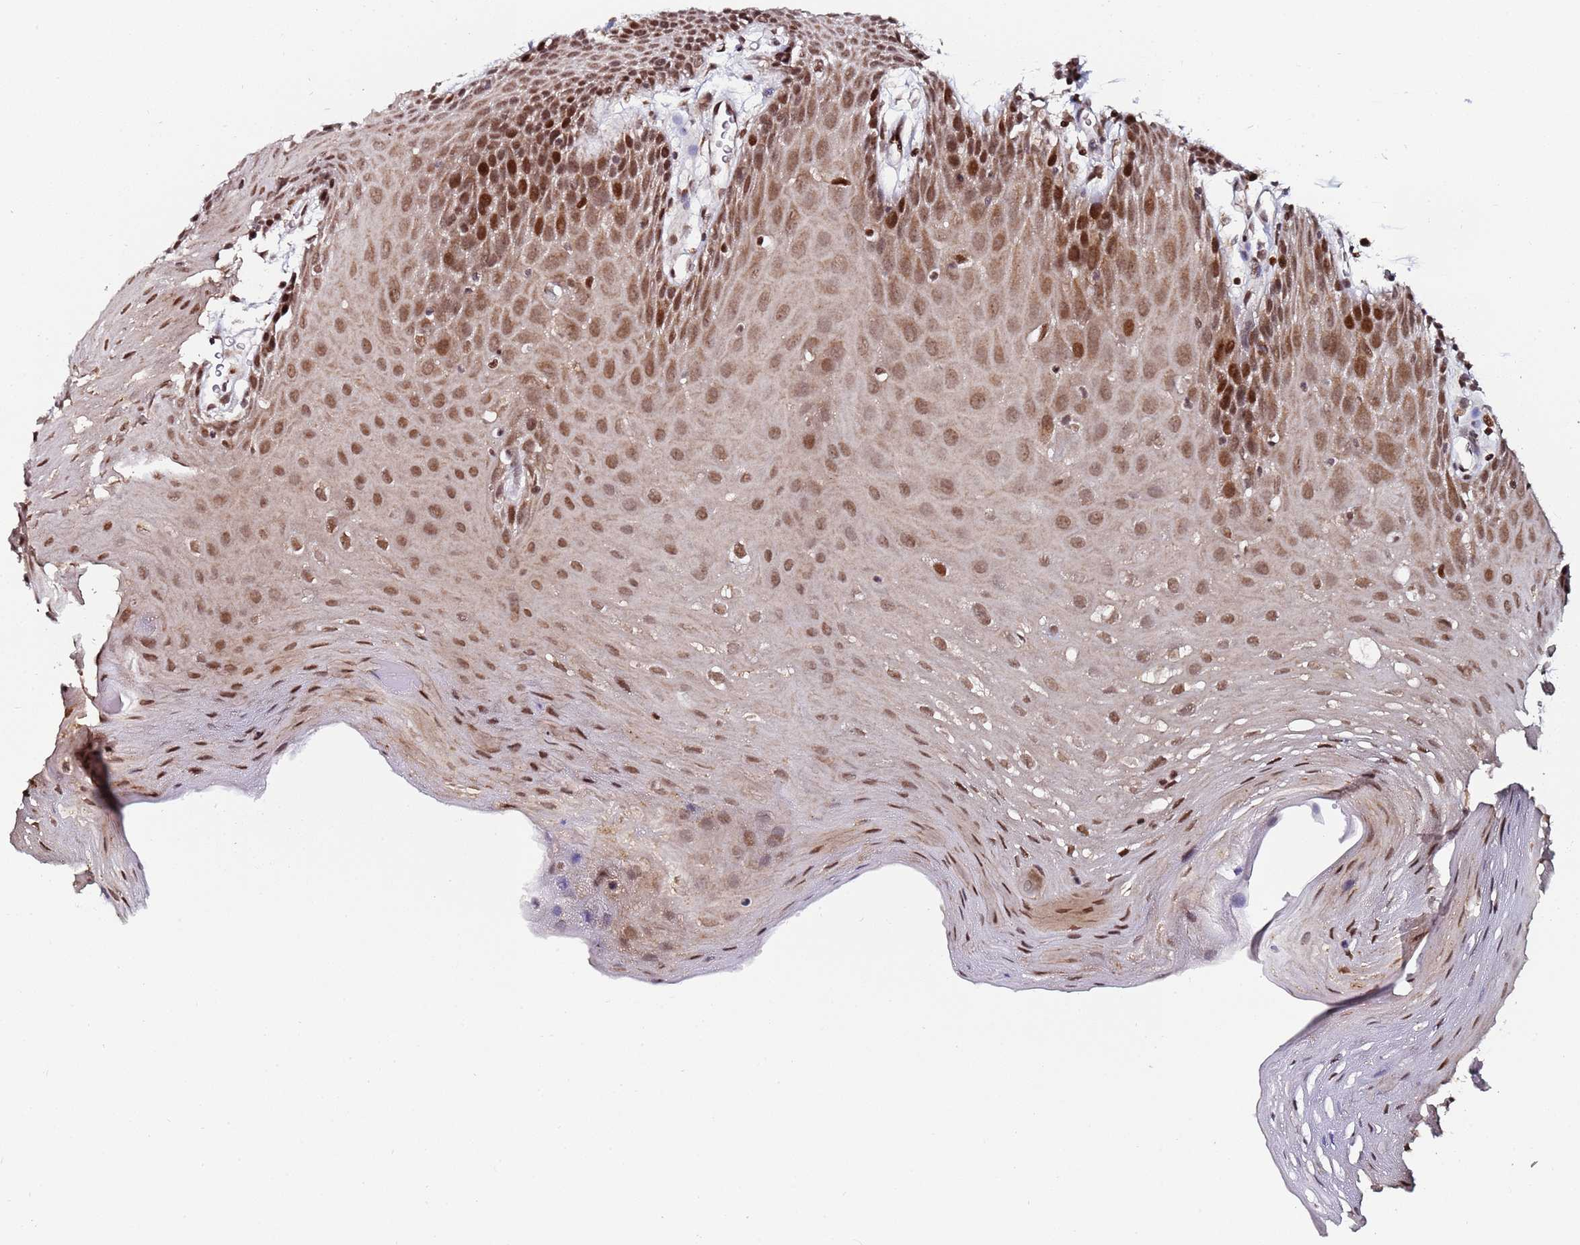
{"staining": {"intensity": "moderate", "quantity": ">75%", "location": "cytoplasmic/membranous,nuclear"}, "tissue": "oral mucosa", "cell_type": "Squamous epithelial cells", "image_type": "normal", "snomed": [{"axis": "morphology", "description": "Normal tissue, NOS"}, {"axis": "topography", "description": "Skeletal muscle"}, {"axis": "topography", "description": "Oral tissue"}, {"axis": "topography", "description": "Salivary gland"}, {"axis": "topography", "description": "Peripheral nerve tissue"}], "caption": "Immunohistochemical staining of benign human oral mucosa demonstrates >75% levels of moderate cytoplasmic/membranous,nuclear protein positivity in approximately >75% of squamous epithelial cells. (DAB (3,3'-diaminobenzidine) IHC with brightfield microscopy, high magnification).", "gene": "PPM1H", "patient": {"sex": "male", "age": 54}}